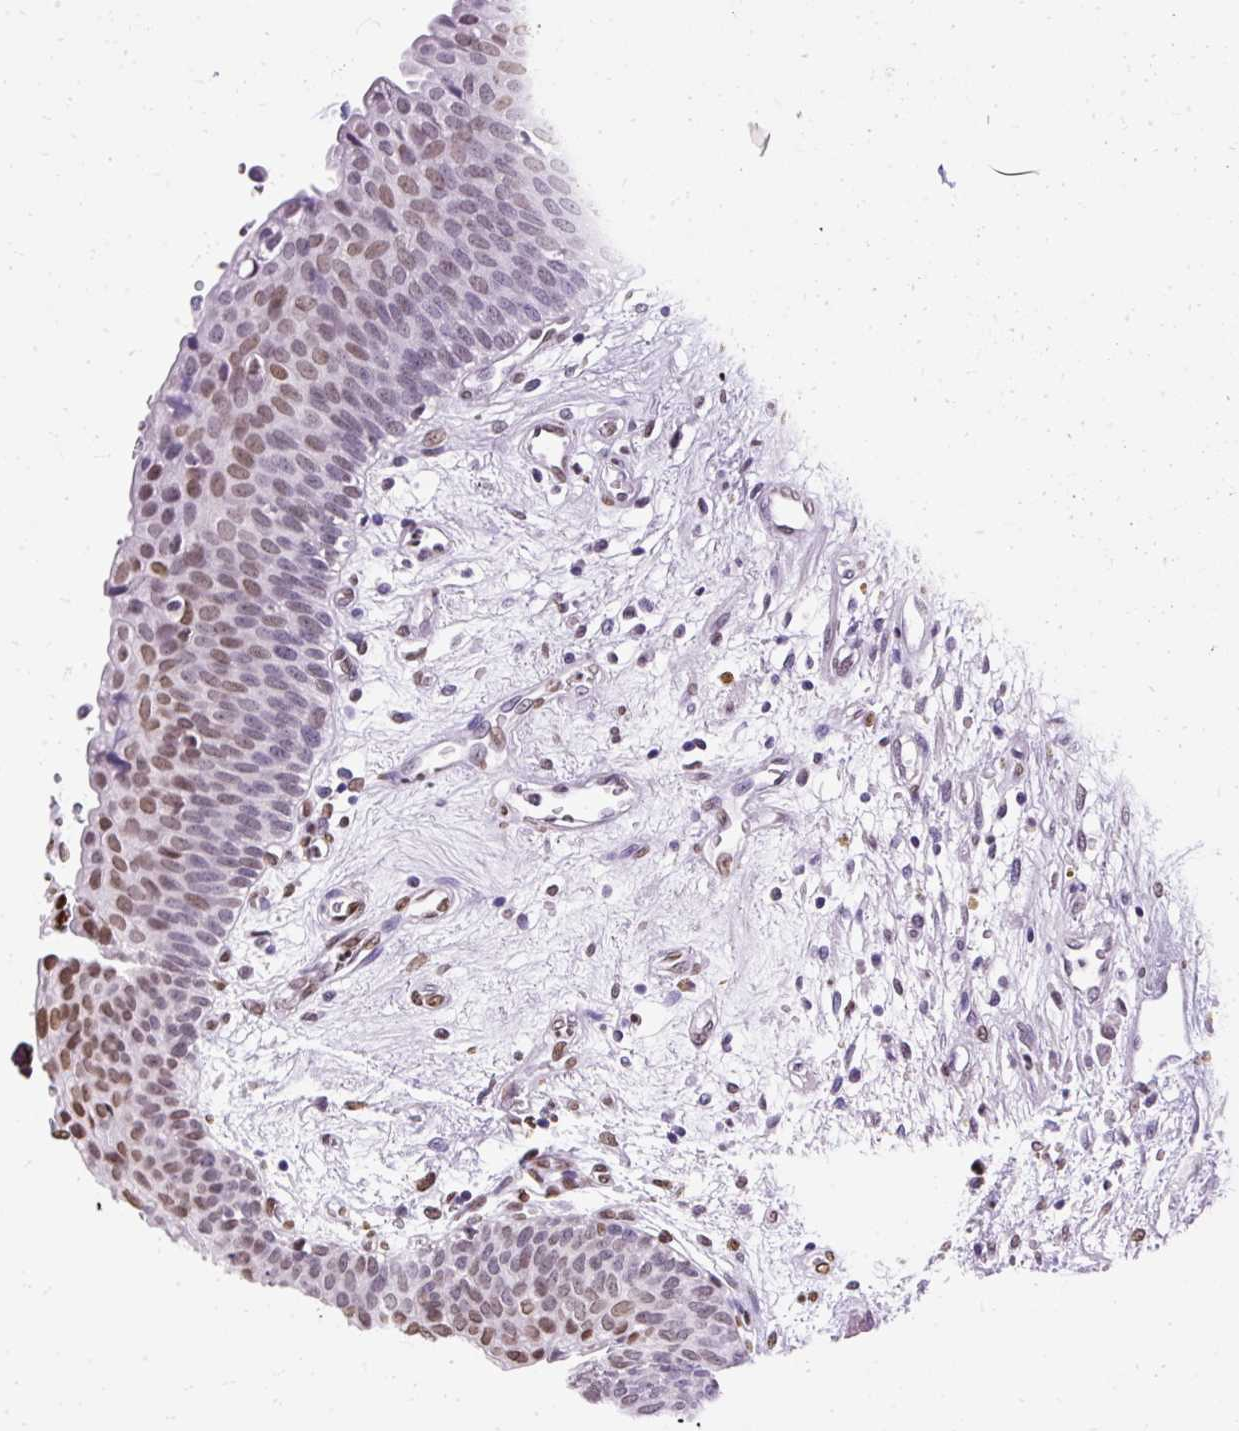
{"staining": {"intensity": "strong", "quantity": "25%-75%", "location": "nuclear"}, "tissue": "urinary bladder", "cell_type": "Urothelial cells", "image_type": "normal", "snomed": [{"axis": "morphology", "description": "Normal tissue, NOS"}, {"axis": "topography", "description": "Urinary bladder"}], "caption": "An image of human urinary bladder stained for a protein displays strong nuclear brown staining in urothelial cells.", "gene": "TMEM184C", "patient": {"sex": "male", "age": 55}}